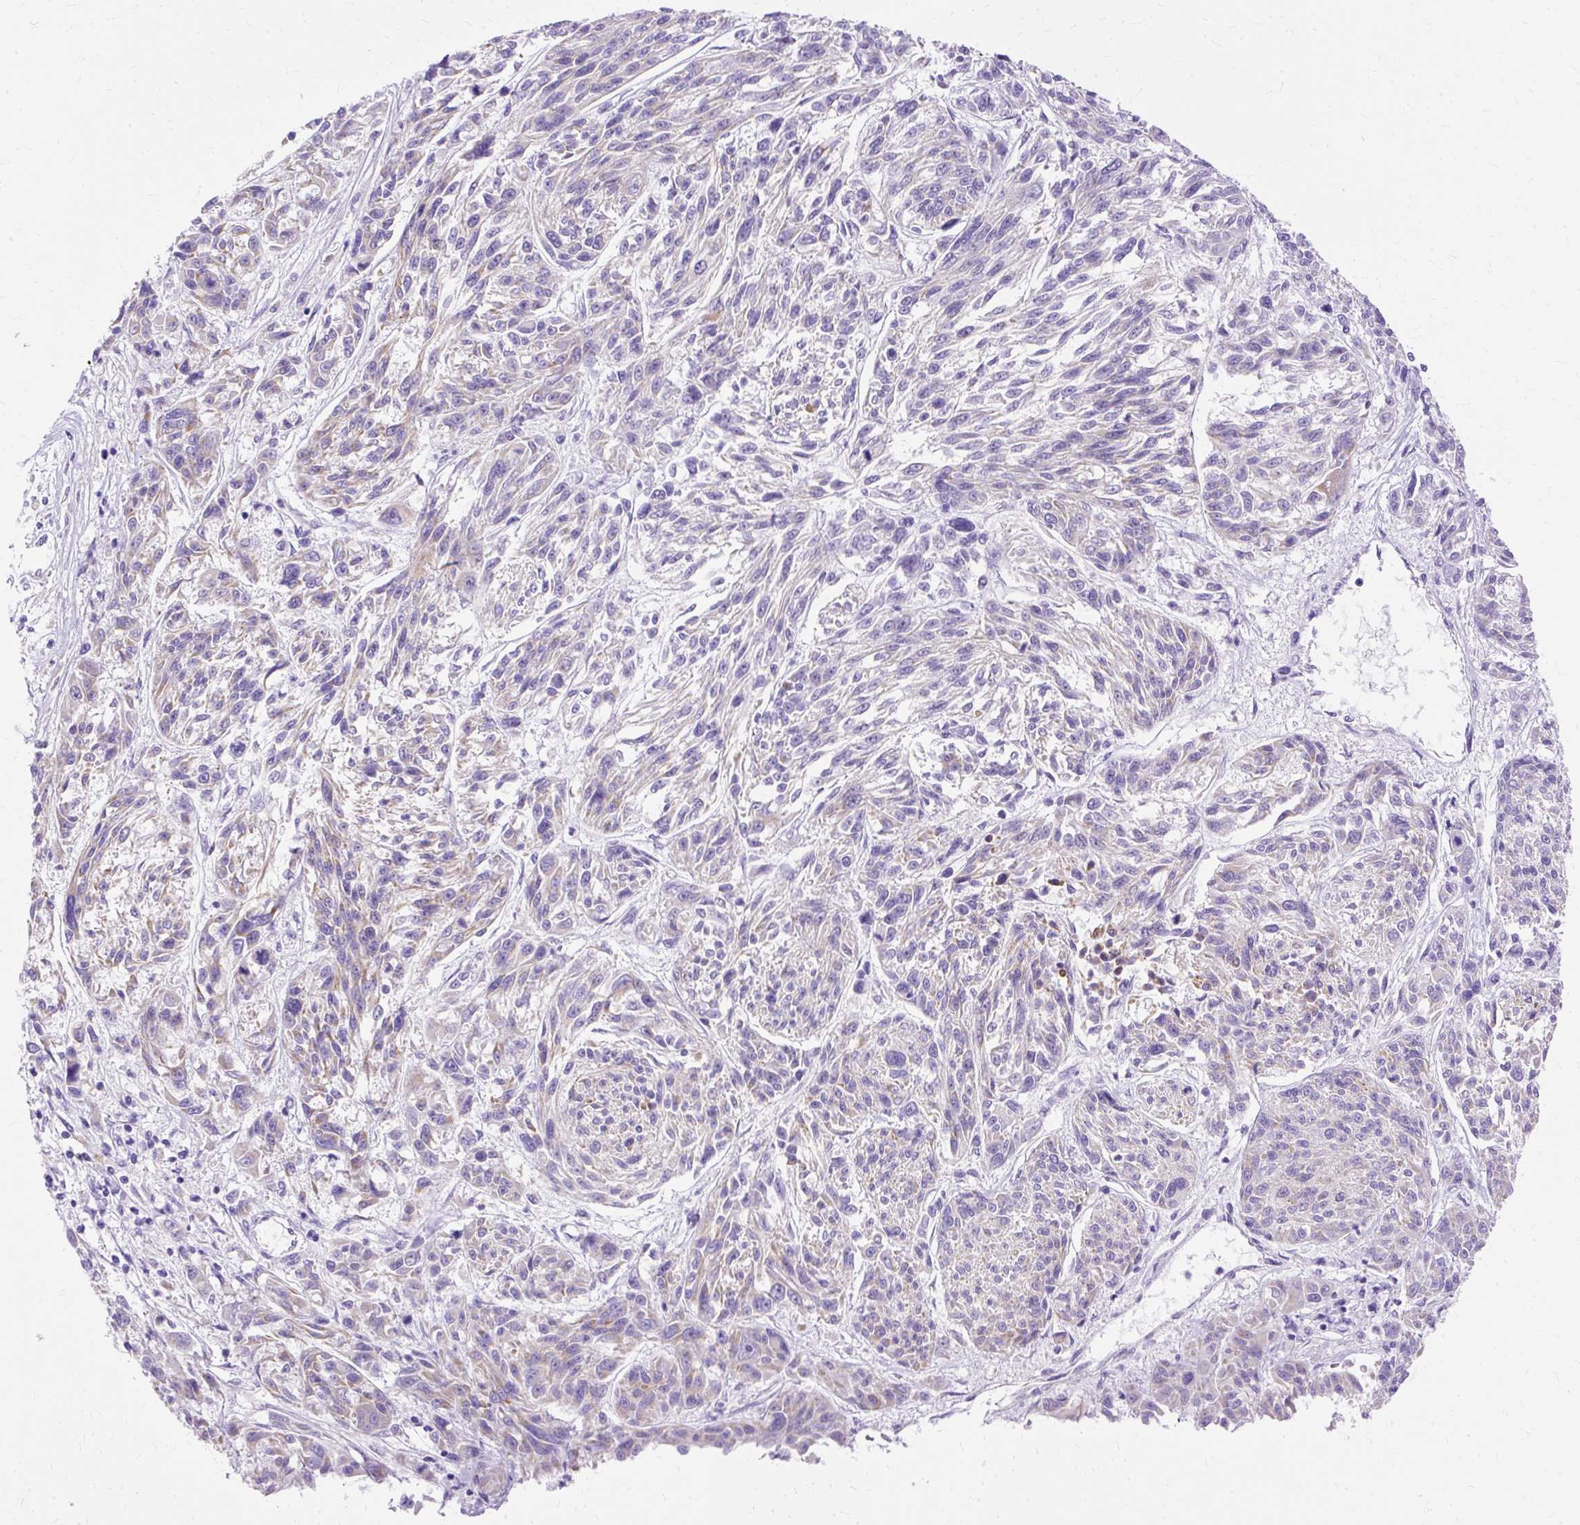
{"staining": {"intensity": "negative", "quantity": "none", "location": "none"}, "tissue": "melanoma", "cell_type": "Tumor cells", "image_type": "cancer", "snomed": [{"axis": "morphology", "description": "Malignant melanoma, NOS"}, {"axis": "topography", "description": "Skin"}], "caption": "The IHC histopathology image has no significant positivity in tumor cells of malignant melanoma tissue. The staining was performed using DAB (3,3'-diaminobenzidine) to visualize the protein expression in brown, while the nuclei were stained in blue with hematoxylin (Magnification: 20x).", "gene": "MYO6", "patient": {"sex": "male", "age": 53}}